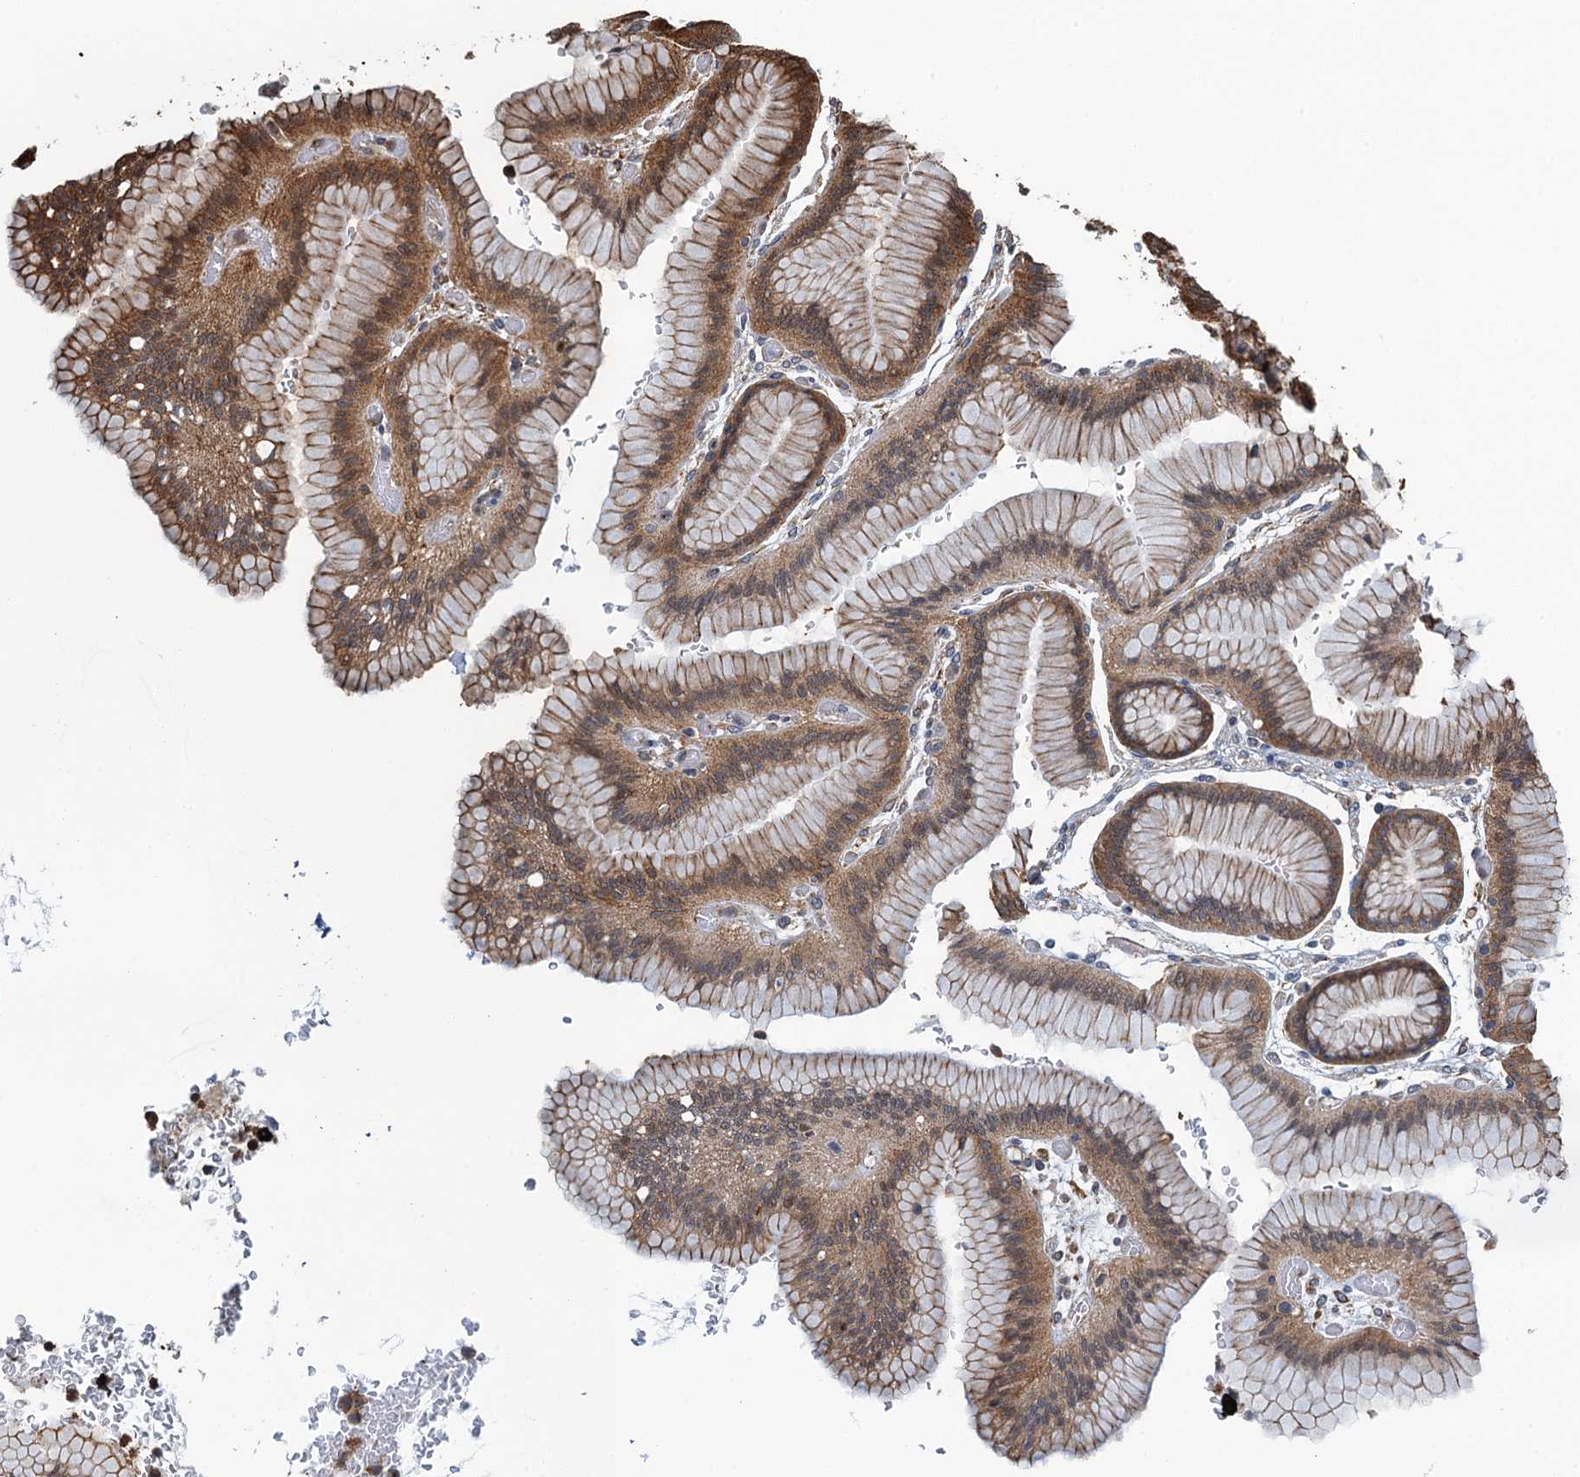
{"staining": {"intensity": "moderate", "quantity": ">75%", "location": "cytoplasmic/membranous"}, "tissue": "stomach", "cell_type": "Glandular cells", "image_type": "normal", "snomed": [{"axis": "morphology", "description": "Normal tissue, NOS"}, {"axis": "morphology", "description": "Adenocarcinoma, NOS"}, {"axis": "morphology", "description": "Adenocarcinoma, High grade"}, {"axis": "topography", "description": "Stomach, upper"}, {"axis": "topography", "description": "Stomach"}], "caption": "Stomach stained with a brown dye reveals moderate cytoplasmic/membranous positive staining in about >75% of glandular cells.", "gene": "WHAMM", "patient": {"sex": "female", "age": 65}}